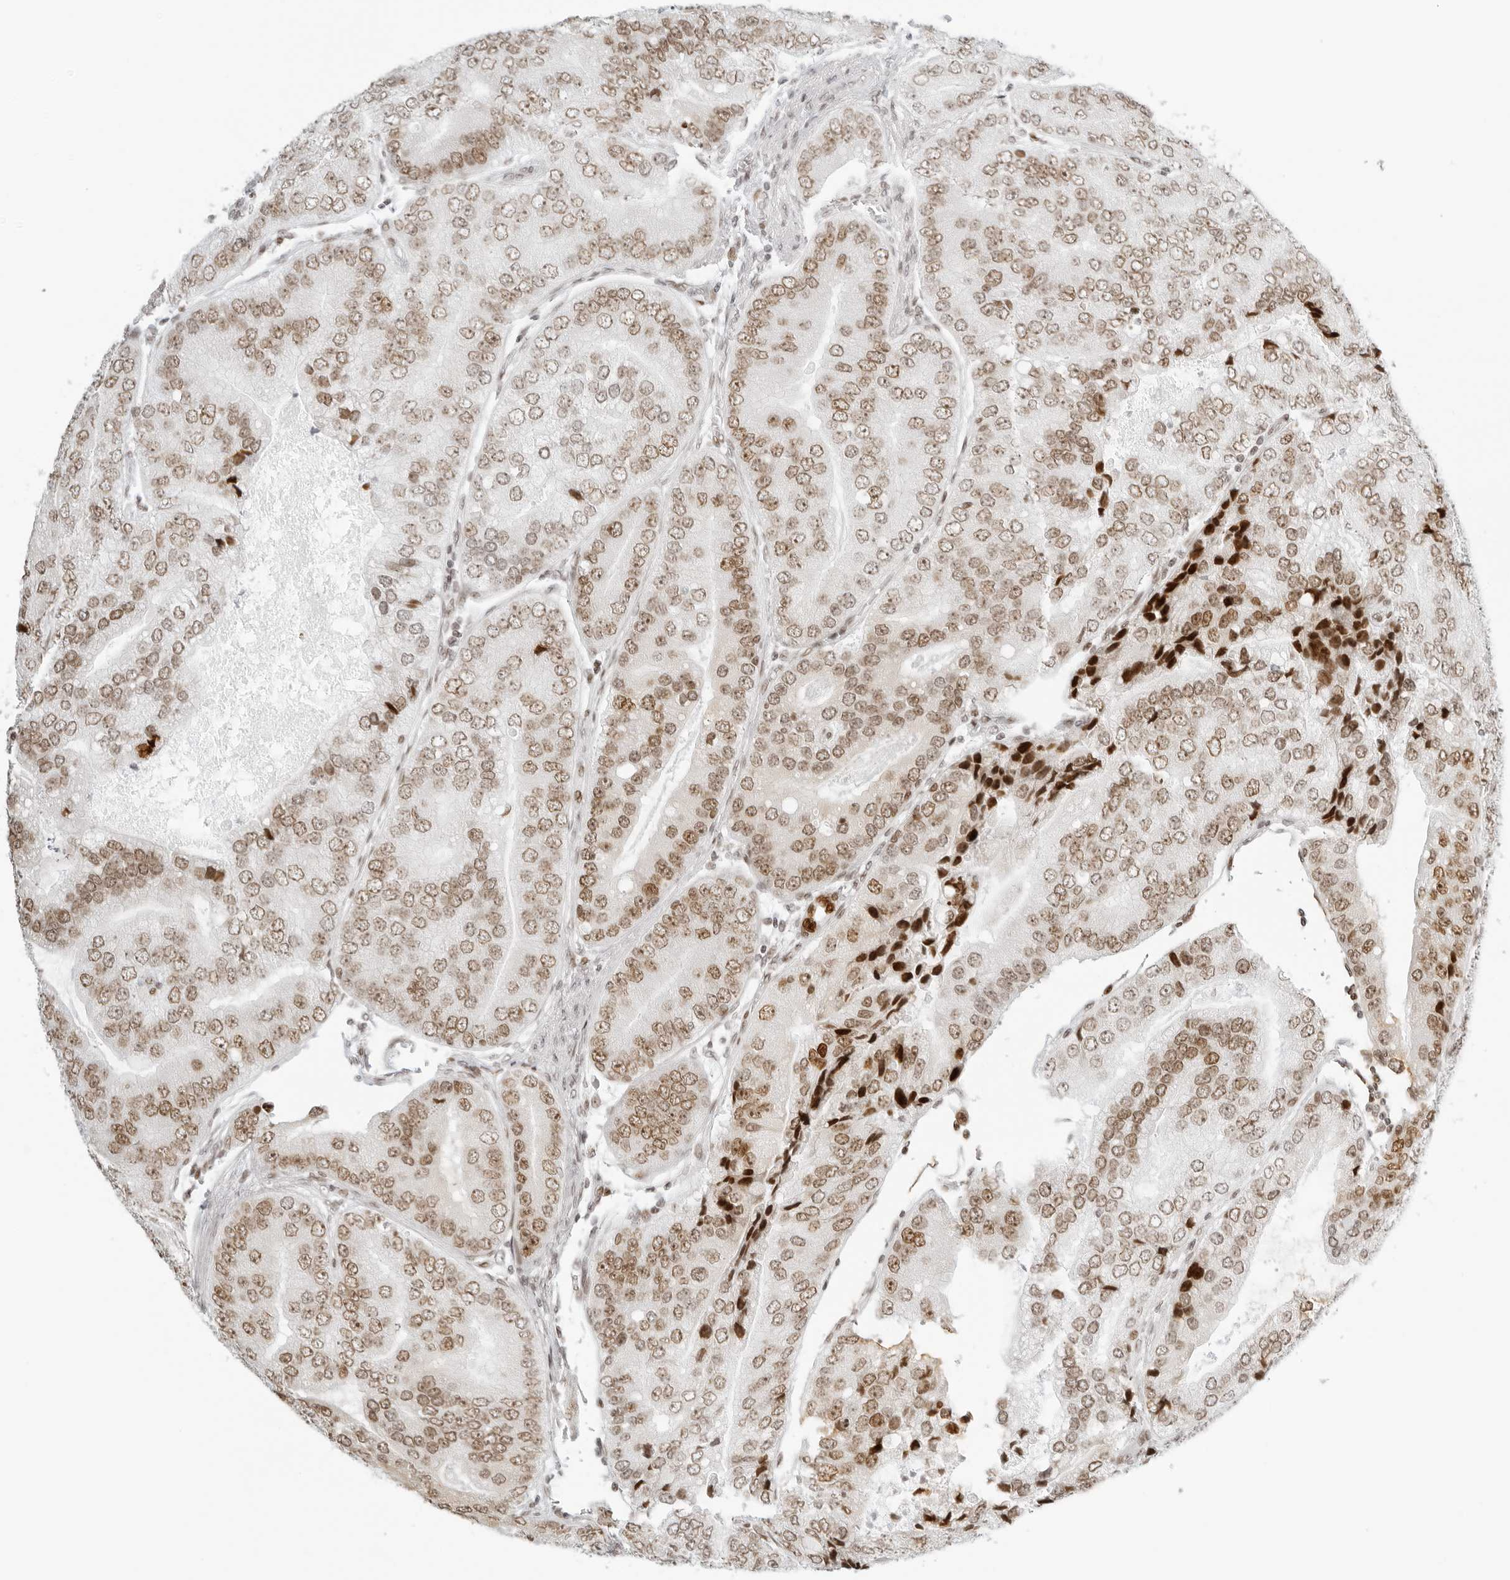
{"staining": {"intensity": "moderate", "quantity": ">75%", "location": "nuclear"}, "tissue": "prostate cancer", "cell_type": "Tumor cells", "image_type": "cancer", "snomed": [{"axis": "morphology", "description": "Adenocarcinoma, High grade"}, {"axis": "topography", "description": "Prostate"}], "caption": "This is an image of IHC staining of prostate high-grade adenocarcinoma, which shows moderate staining in the nuclear of tumor cells.", "gene": "RCC1", "patient": {"sex": "male", "age": 70}}